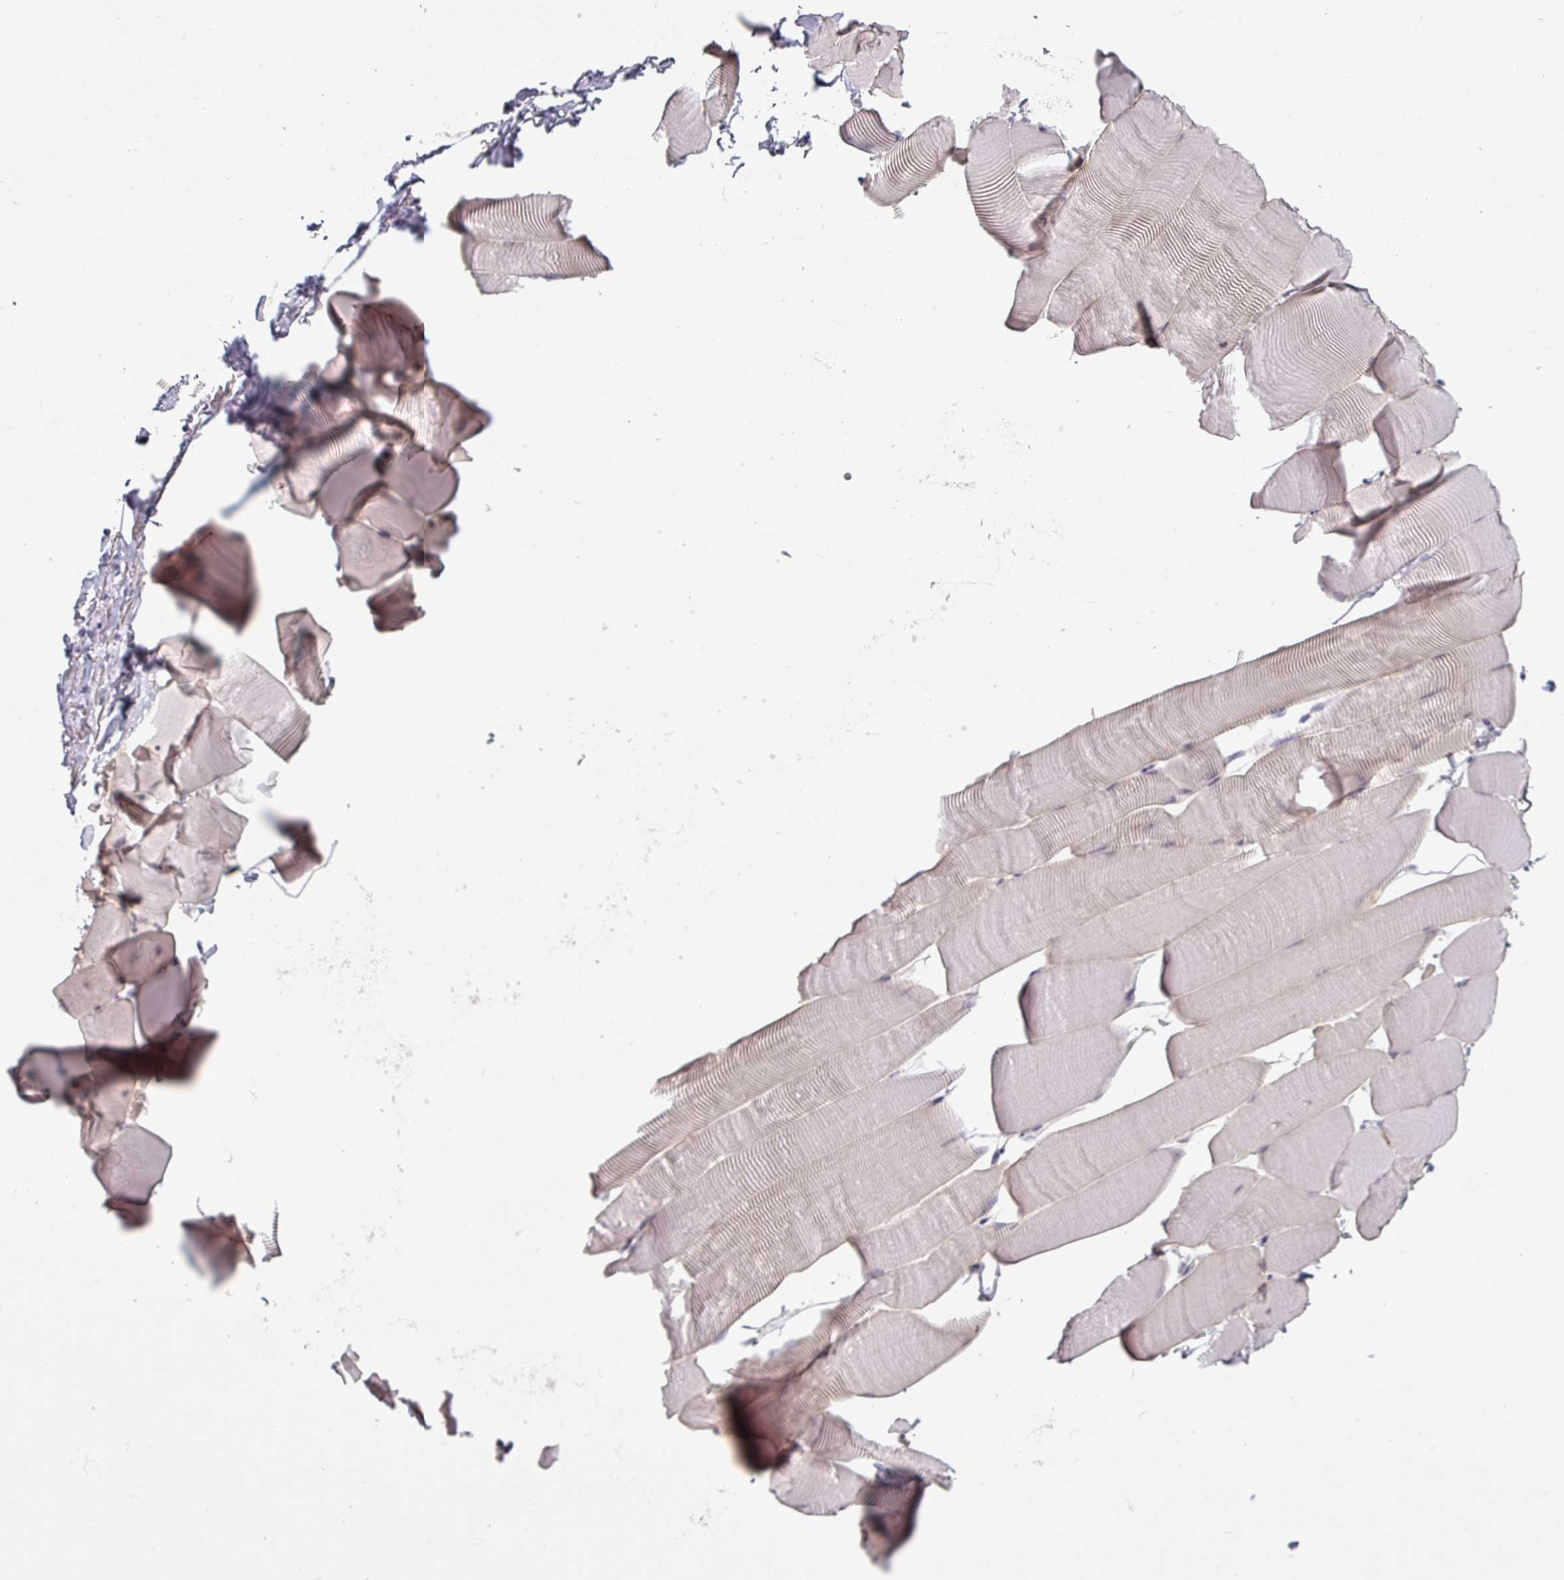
{"staining": {"intensity": "negative", "quantity": "none", "location": "none"}, "tissue": "skeletal muscle", "cell_type": "Myocytes", "image_type": "normal", "snomed": [{"axis": "morphology", "description": "Normal tissue, NOS"}, {"axis": "topography", "description": "Skeletal muscle"}], "caption": "This is an immunohistochemistry micrograph of unremarkable human skeletal muscle. There is no staining in myocytes.", "gene": "MAGEC3", "patient": {"sex": "male", "age": 25}}